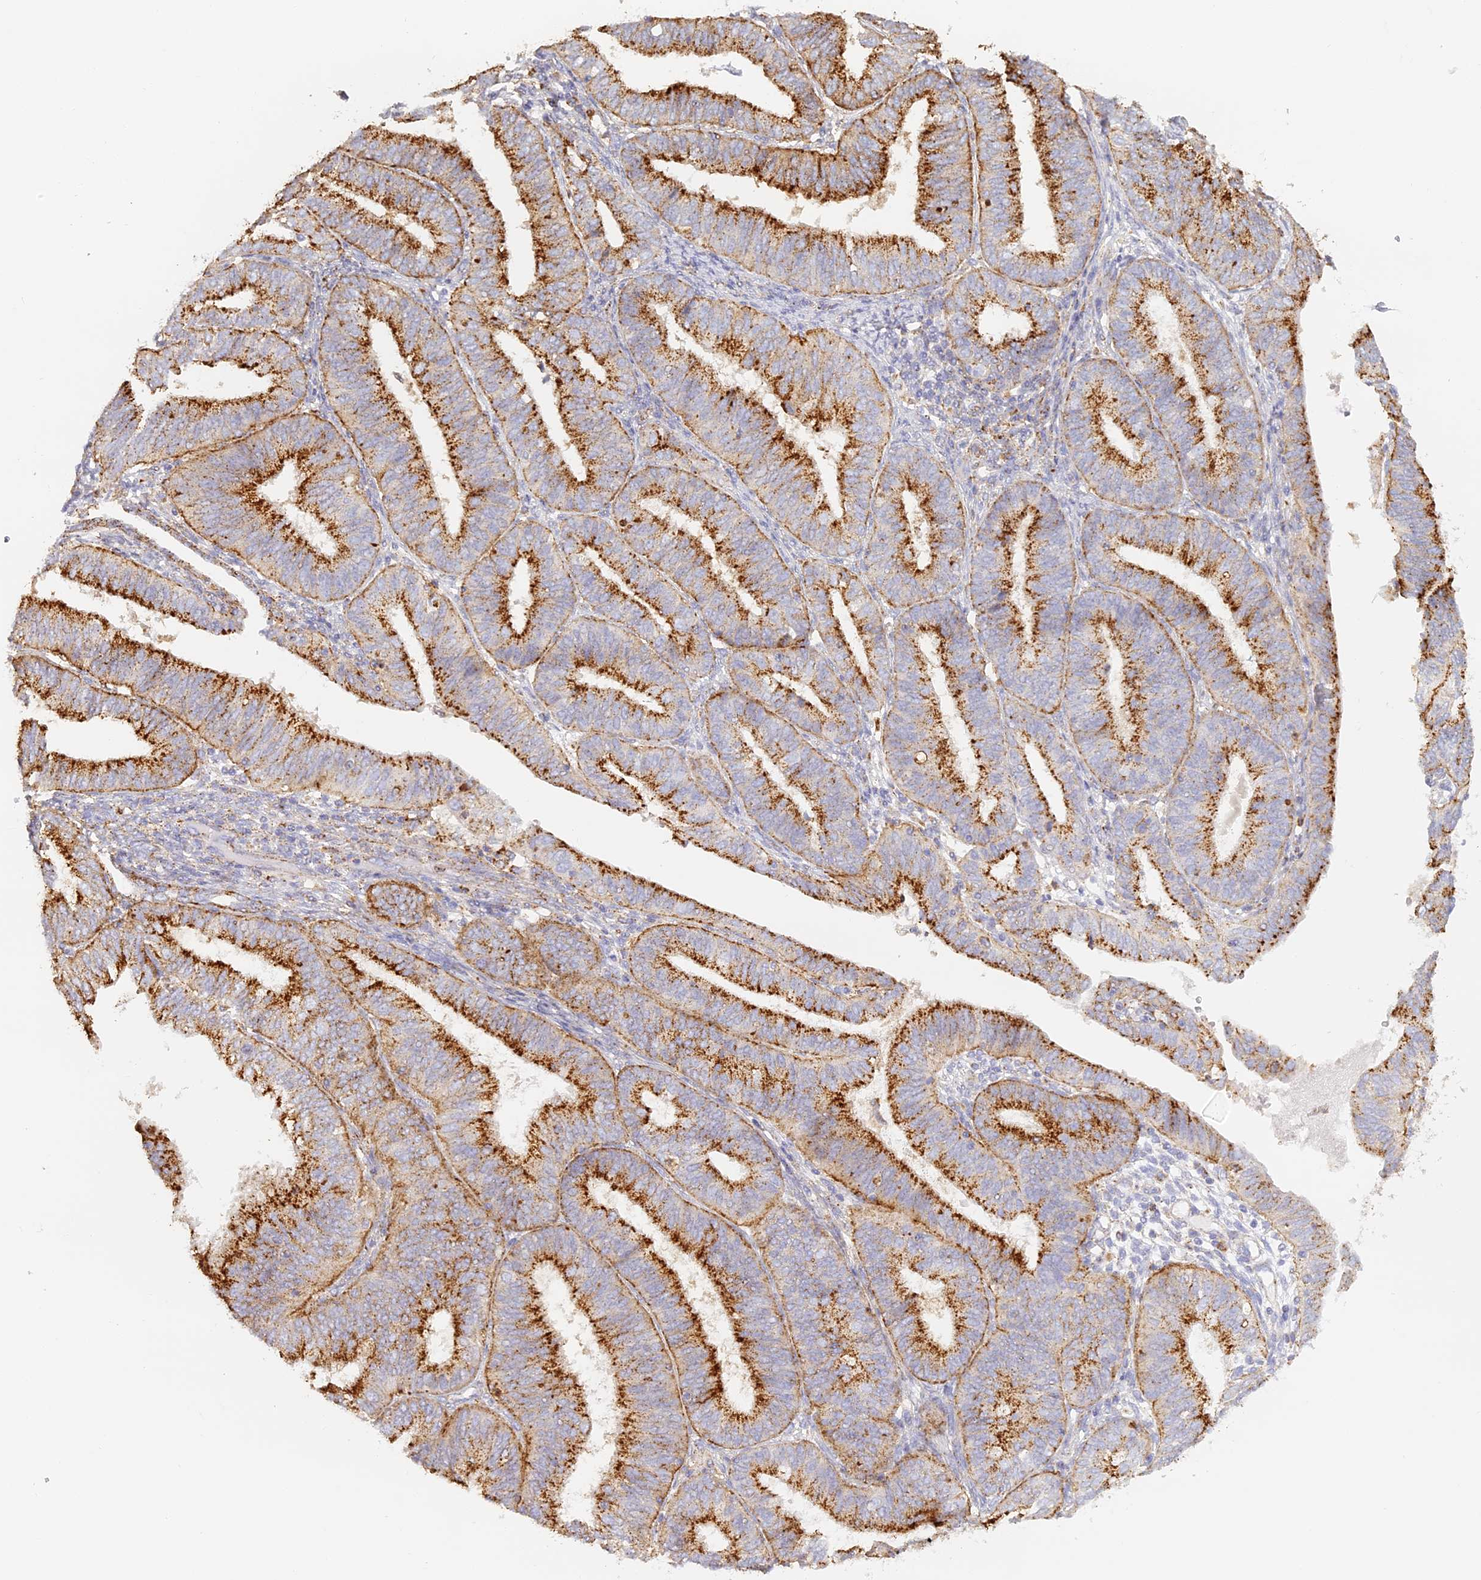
{"staining": {"intensity": "moderate", "quantity": ">75%", "location": "cytoplasmic/membranous"}, "tissue": "endometrial cancer", "cell_type": "Tumor cells", "image_type": "cancer", "snomed": [{"axis": "morphology", "description": "Adenocarcinoma, NOS"}, {"axis": "topography", "description": "Endometrium"}], "caption": "Brown immunohistochemical staining in human adenocarcinoma (endometrial) demonstrates moderate cytoplasmic/membranous positivity in about >75% of tumor cells.", "gene": "LAMP2", "patient": {"sex": "female", "age": 51}}